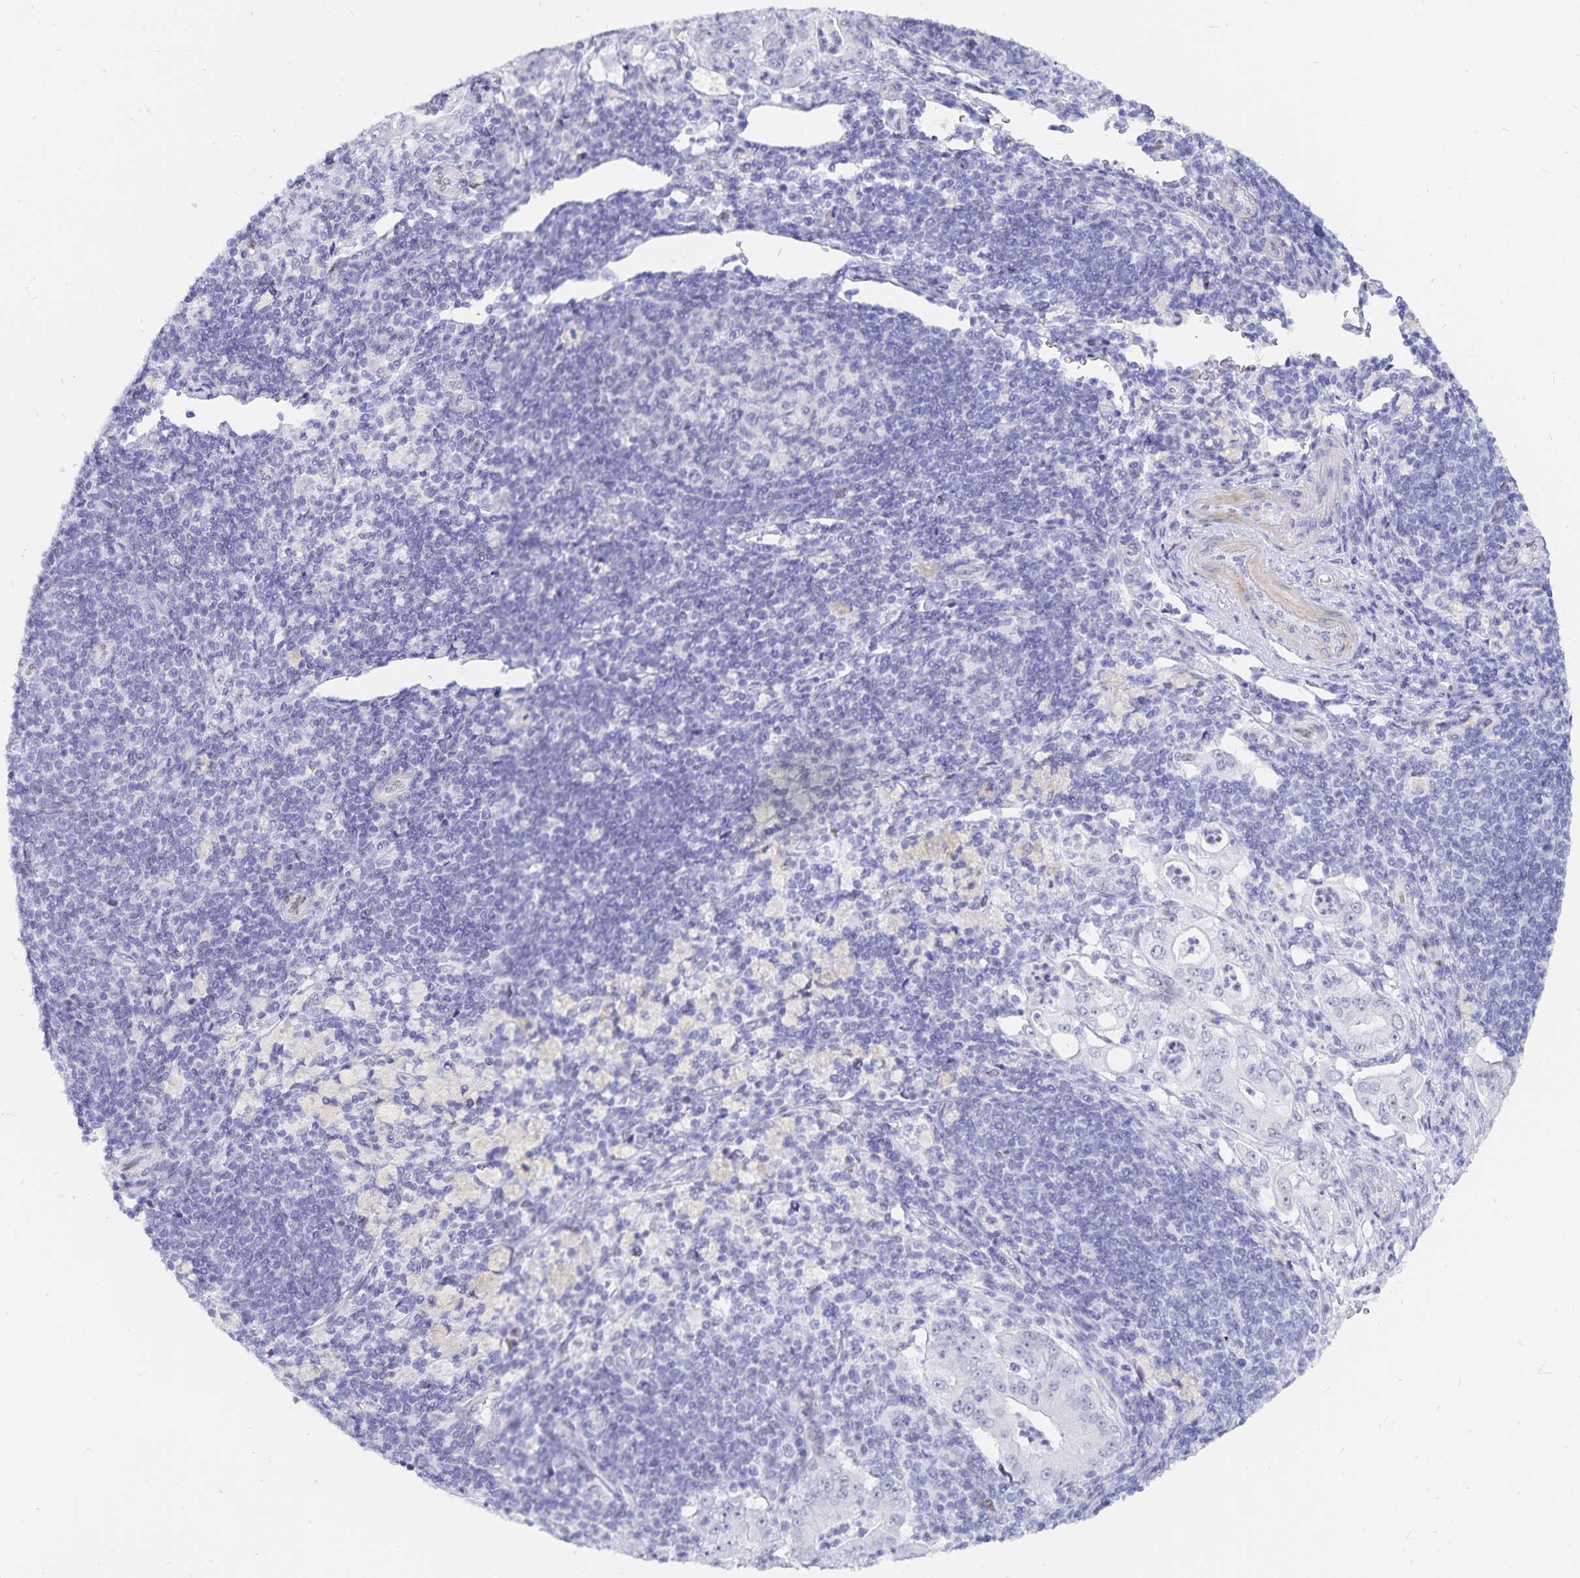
{"staining": {"intensity": "negative", "quantity": "none", "location": "none"}, "tissue": "pancreatic cancer", "cell_type": "Tumor cells", "image_type": "cancer", "snomed": [{"axis": "morphology", "description": "Adenocarcinoma, NOS"}, {"axis": "topography", "description": "Pancreas"}], "caption": "Protein analysis of pancreatic cancer (adenocarcinoma) displays no significant staining in tumor cells.", "gene": "HMGB3", "patient": {"sex": "male", "age": 71}}